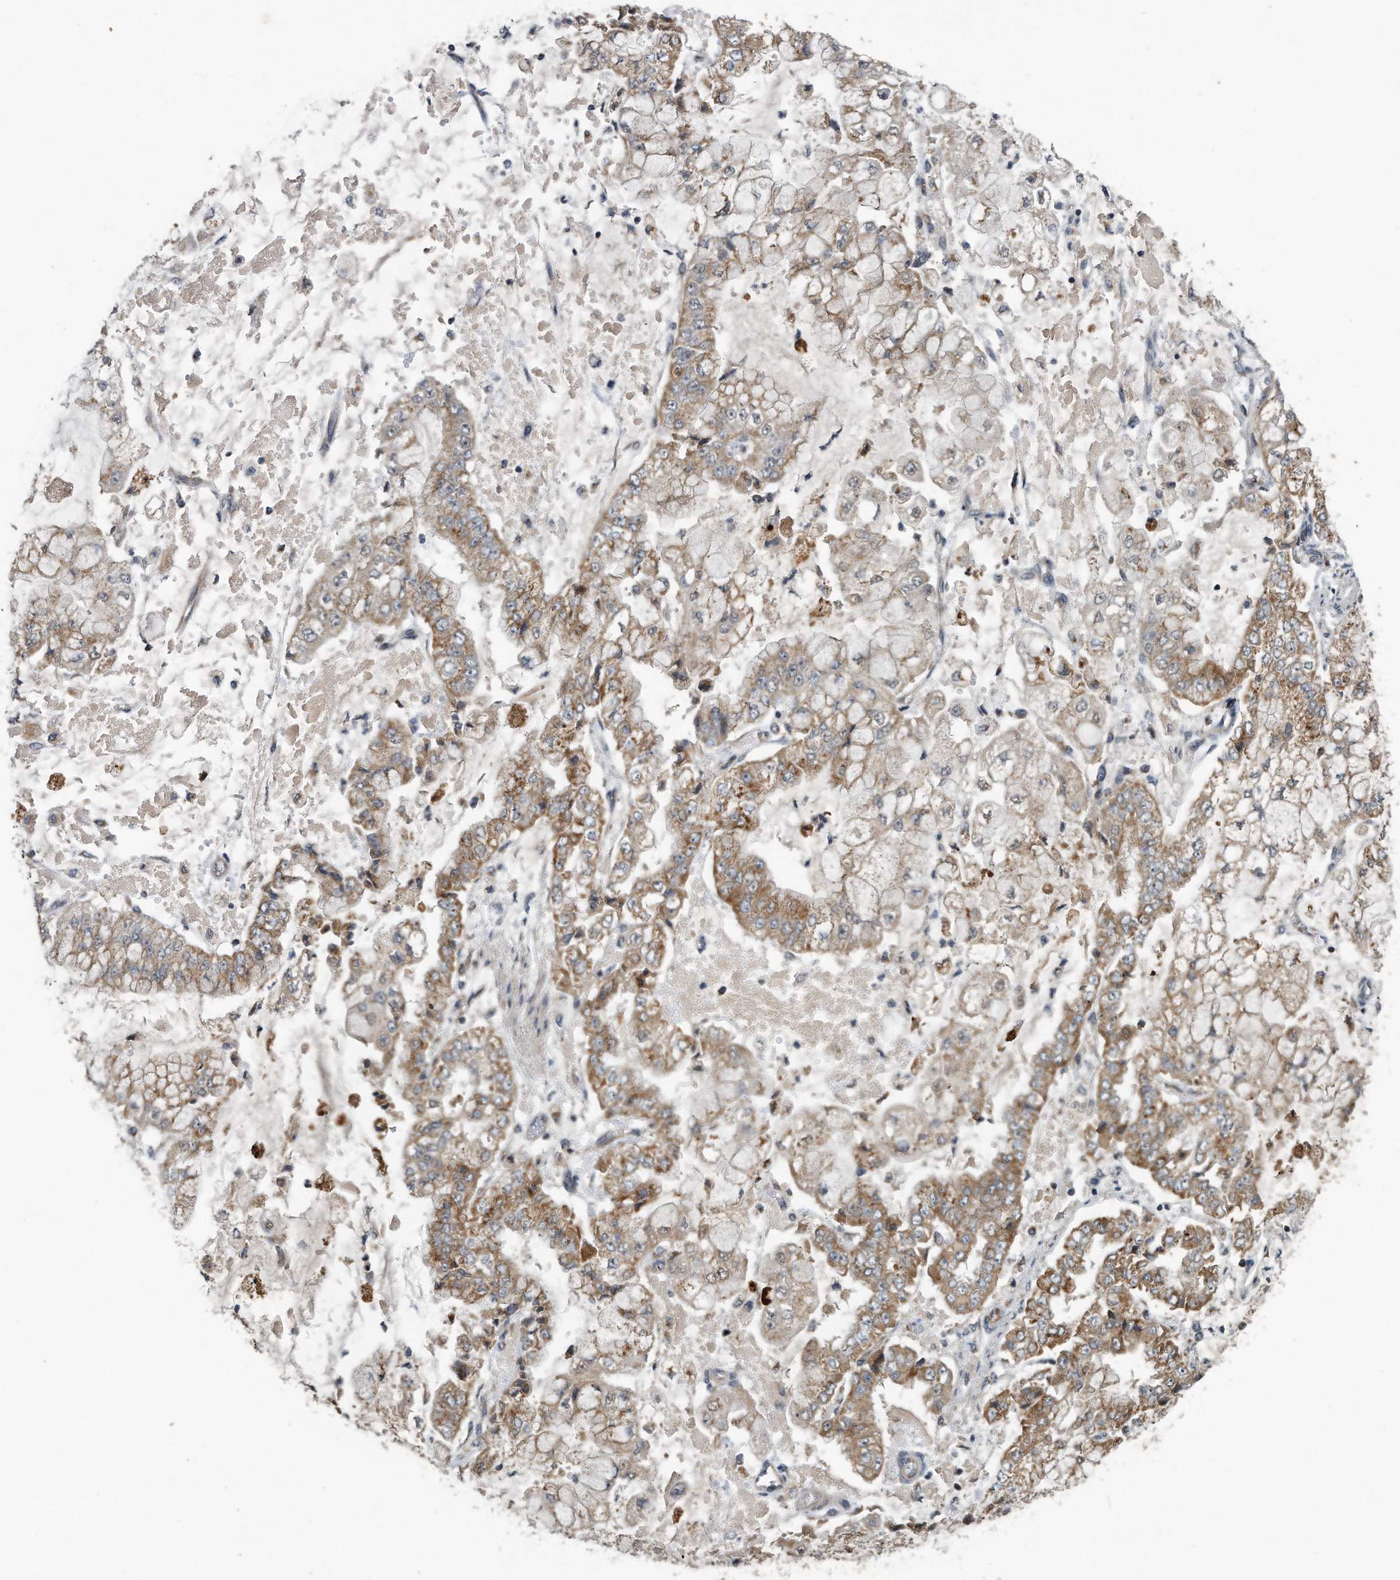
{"staining": {"intensity": "moderate", "quantity": ">75%", "location": "cytoplasmic/membranous"}, "tissue": "stomach cancer", "cell_type": "Tumor cells", "image_type": "cancer", "snomed": [{"axis": "morphology", "description": "Adenocarcinoma, NOS"}, {"axis": "topography", "description": "Stomach"}], "caption": "Immunohistochemical staining of stomach cancer (adenocarcinoma) exhibits medium levels of moderate cytoplasmic/membranous expression in approximately >75% of tumor cells.", "gene": "LYRM4", "patient": {"sex": "male", "age": 76}}